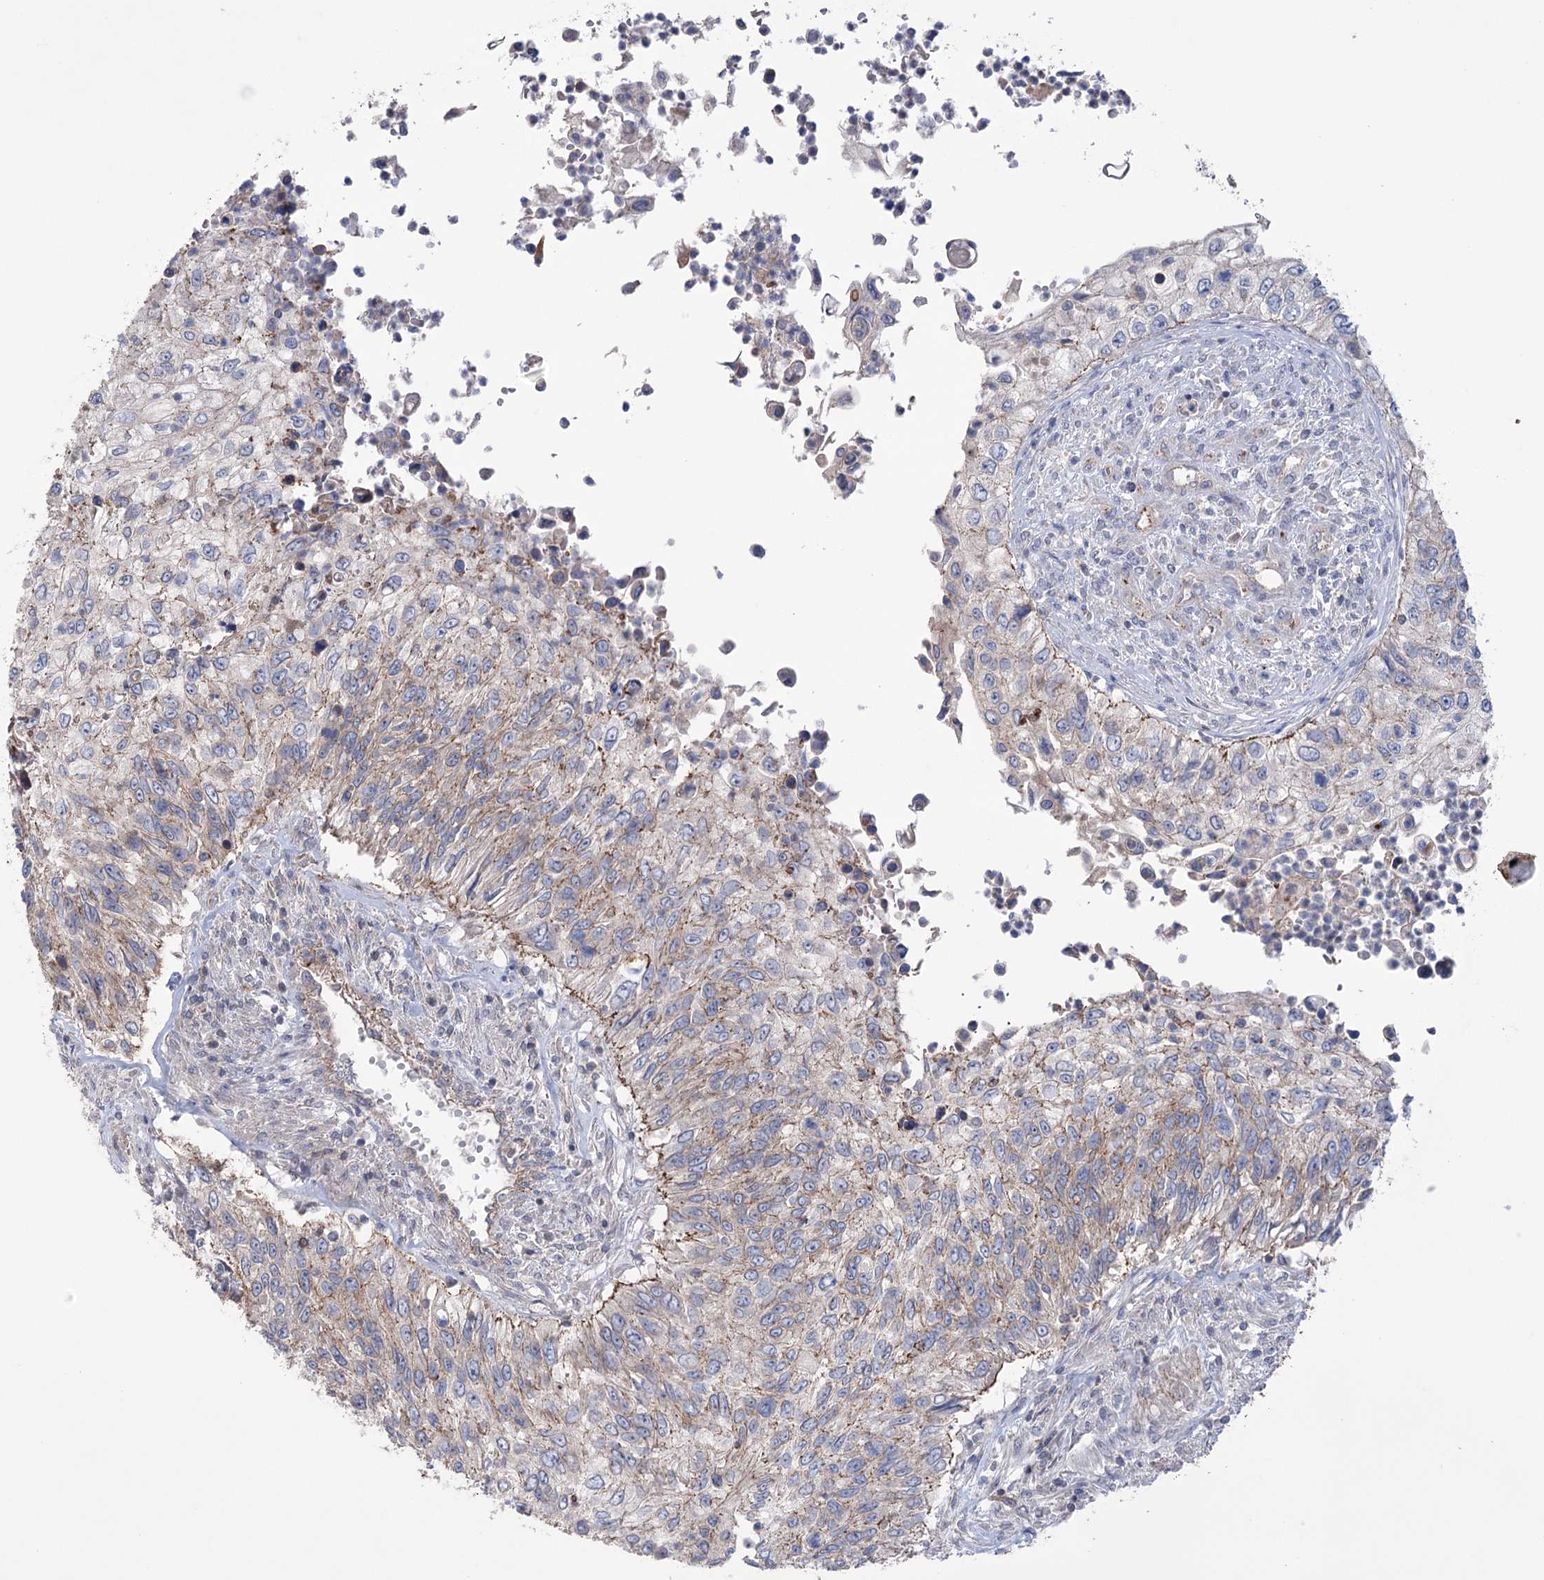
{"staining": {"intensity": "weak", "quantity": "25%-75%", "location": "cytoplasmic/membranous"}, "tissue": "urothelial cancer", "cell_type": "Tumor cells", "image_type": "cancer", "snomed": [{"axis": "morphology", "description": "Urothelial carcinoma, High grade"}, {"axis": "topography", "description": "Urinary bladder"}], "caption": "The image shows staining of urothelial cancer, revealing weak cytoplasmic/membranous protein positivity (brown color) within tumor cells.", "gene": "TRIM71", "patient": {"sex": "female", "age": 60}}